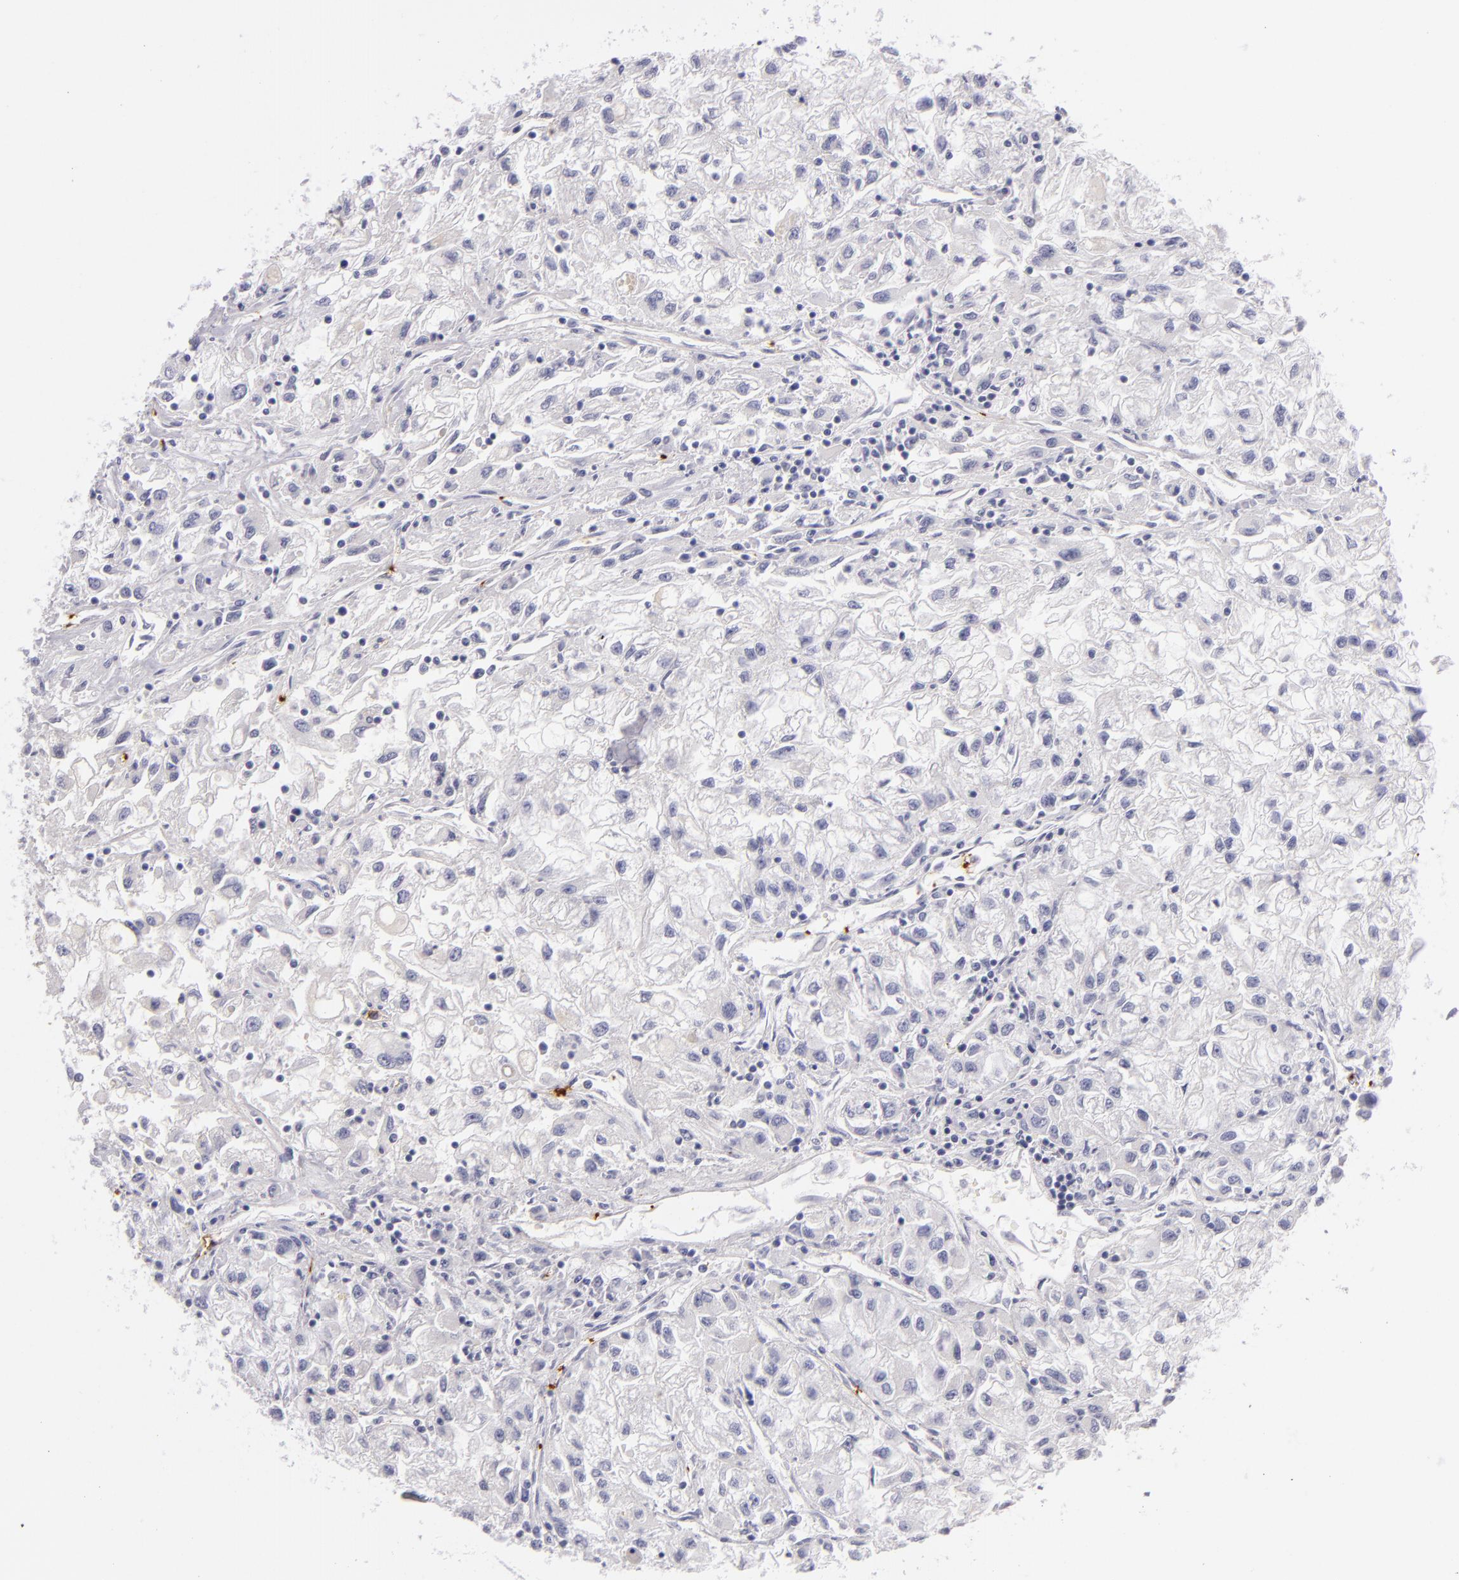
{"staining": {"intensity": "negative", "quantity": "none", "location": "none"}, "tissue": "renal cancer", "cell_type": "Tumor cells", "image_type": "cancer", "snomed": [{"axis": "morphology", "description": "Adenocarcinoma, NOS"}, {"axis": "topography", "description": "Kidney"}], "caption": "The immunohistochemistry histopathology image has no significant expression in tumor cells of renal cancer (adenocarcinoma) tissue.", "gene": "GP1BA", "patient": {"sex": "male", "age": 59}}